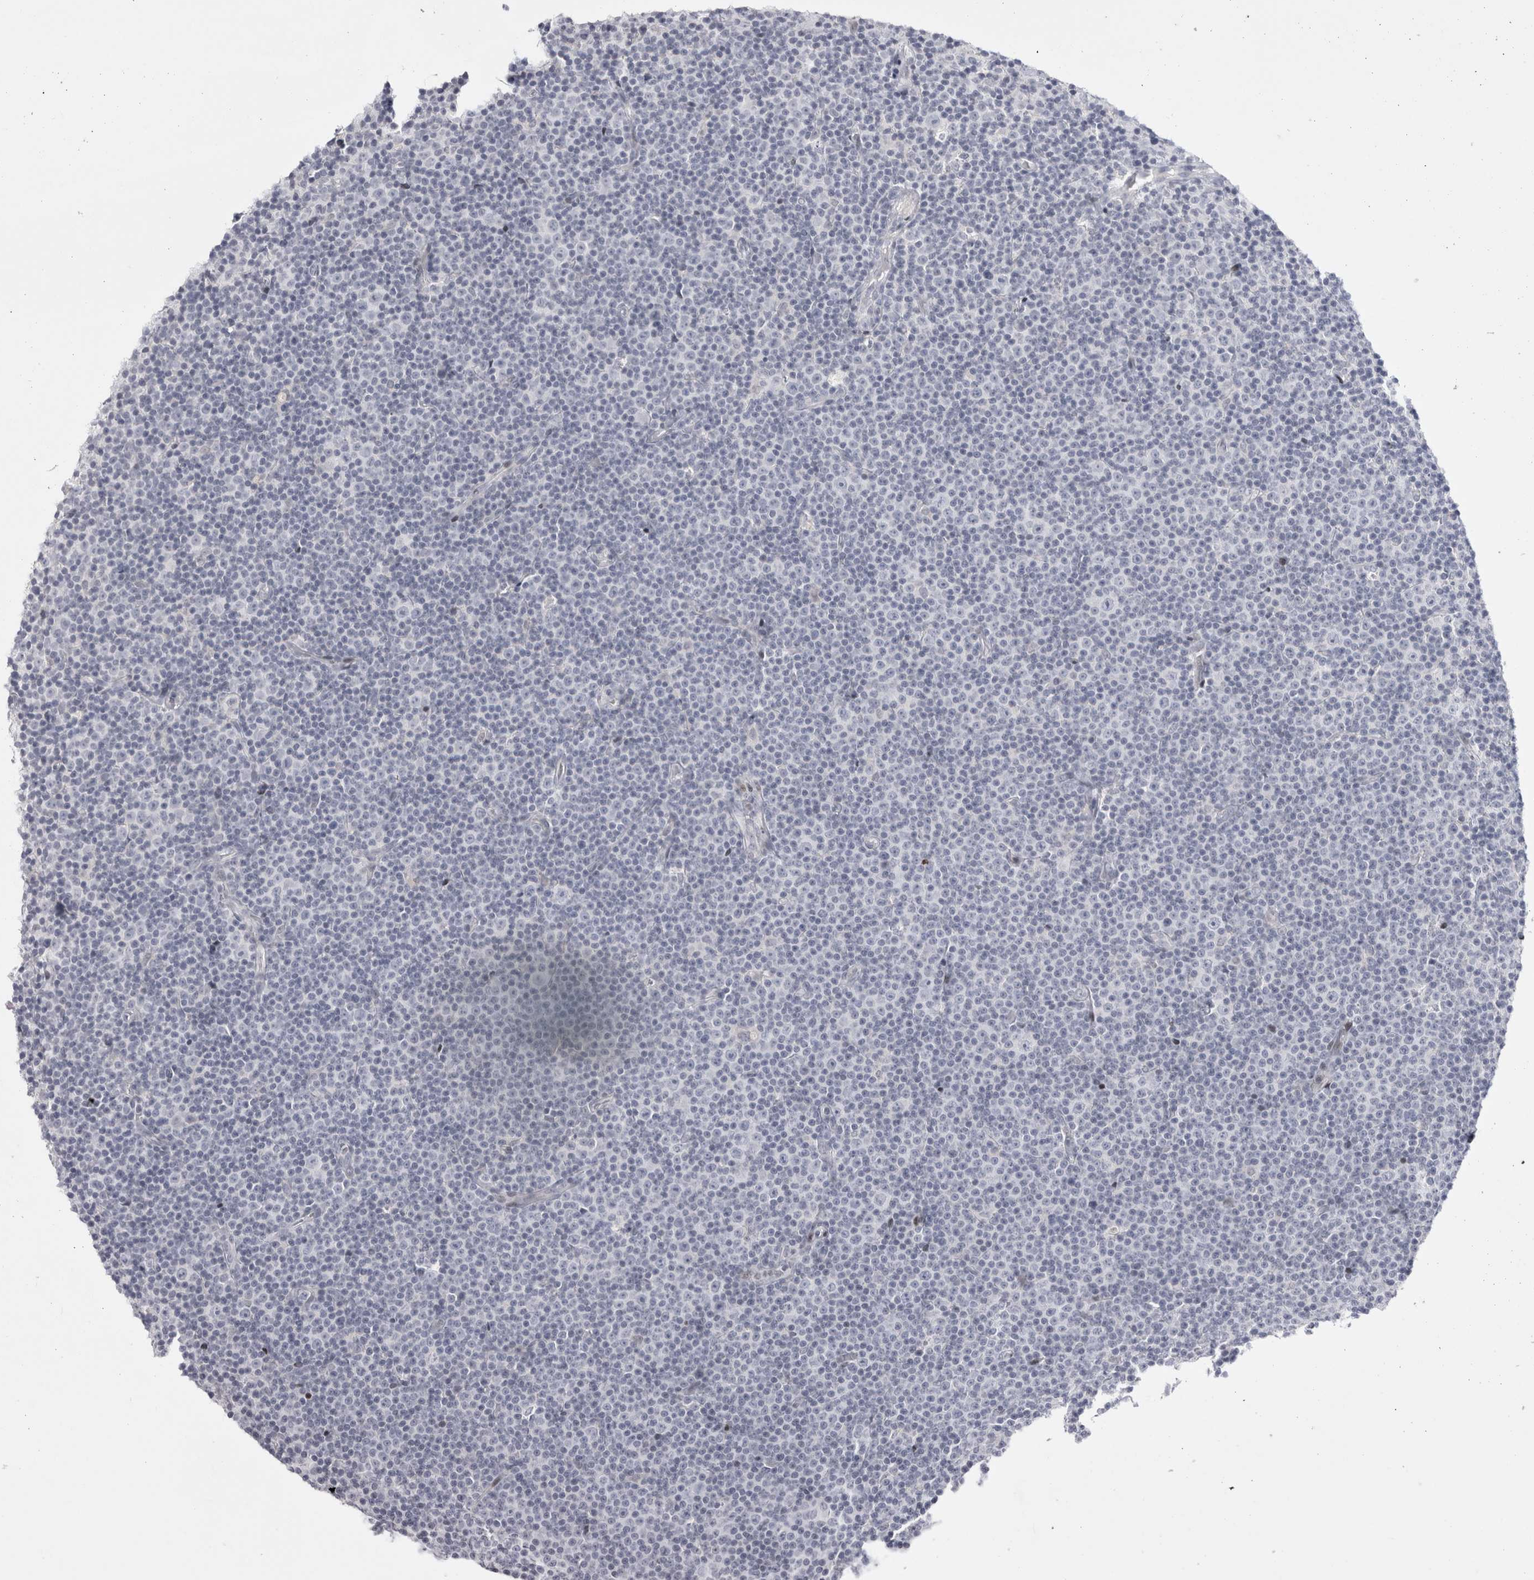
{"staining": {"intensity": "negative", "quantity": "none", "location": "none"}, "tissue": "lymphoma", "cell_type": "Tumor cells", "image_type": "cancer", "snomed": [{"axis": "morphology", "description": "Malignant lymphoma, non-Hodgkin's type, Low grade"}, {"axis": "topography", "description": "Lymph node"}], "caption": "IHC of human lymphoma reveals no positivity in tumor cells.", "gene": "FNDC8", "patient": {"sex": "female", "age": 67}}